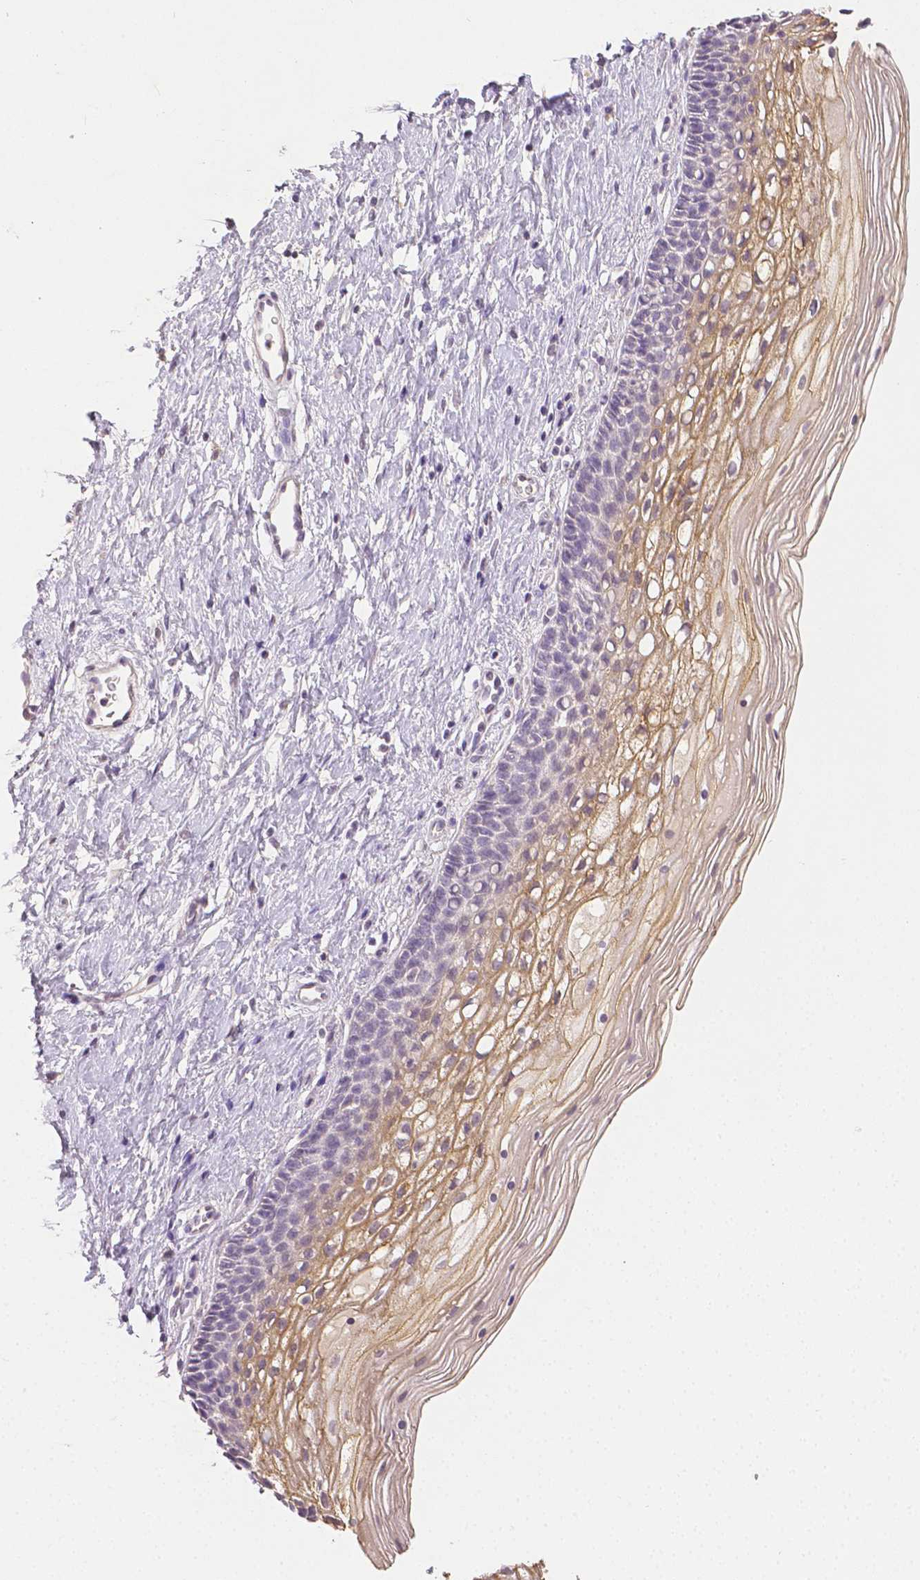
{"staining": {"intensity": "negative", "quantity": "none", "location": "none"}, "tissue": "cervix", "cell_type": "Glandular cells", "image_type": "normal", "snomed": [{"axis": "morphology", "description": "Normal tissue, NOS"}, {"axis": "topography", "description": "Cervix"}], "caption": "Immunohistochemical staining of unremarkable cervix reveals no significant staining in glandular cells. (DAB (3,3'-diaminobenzidine) immunohistochemistry, high magnification).", "gene": "TGM1", "patient": {"sex": "female", "age": 34}}